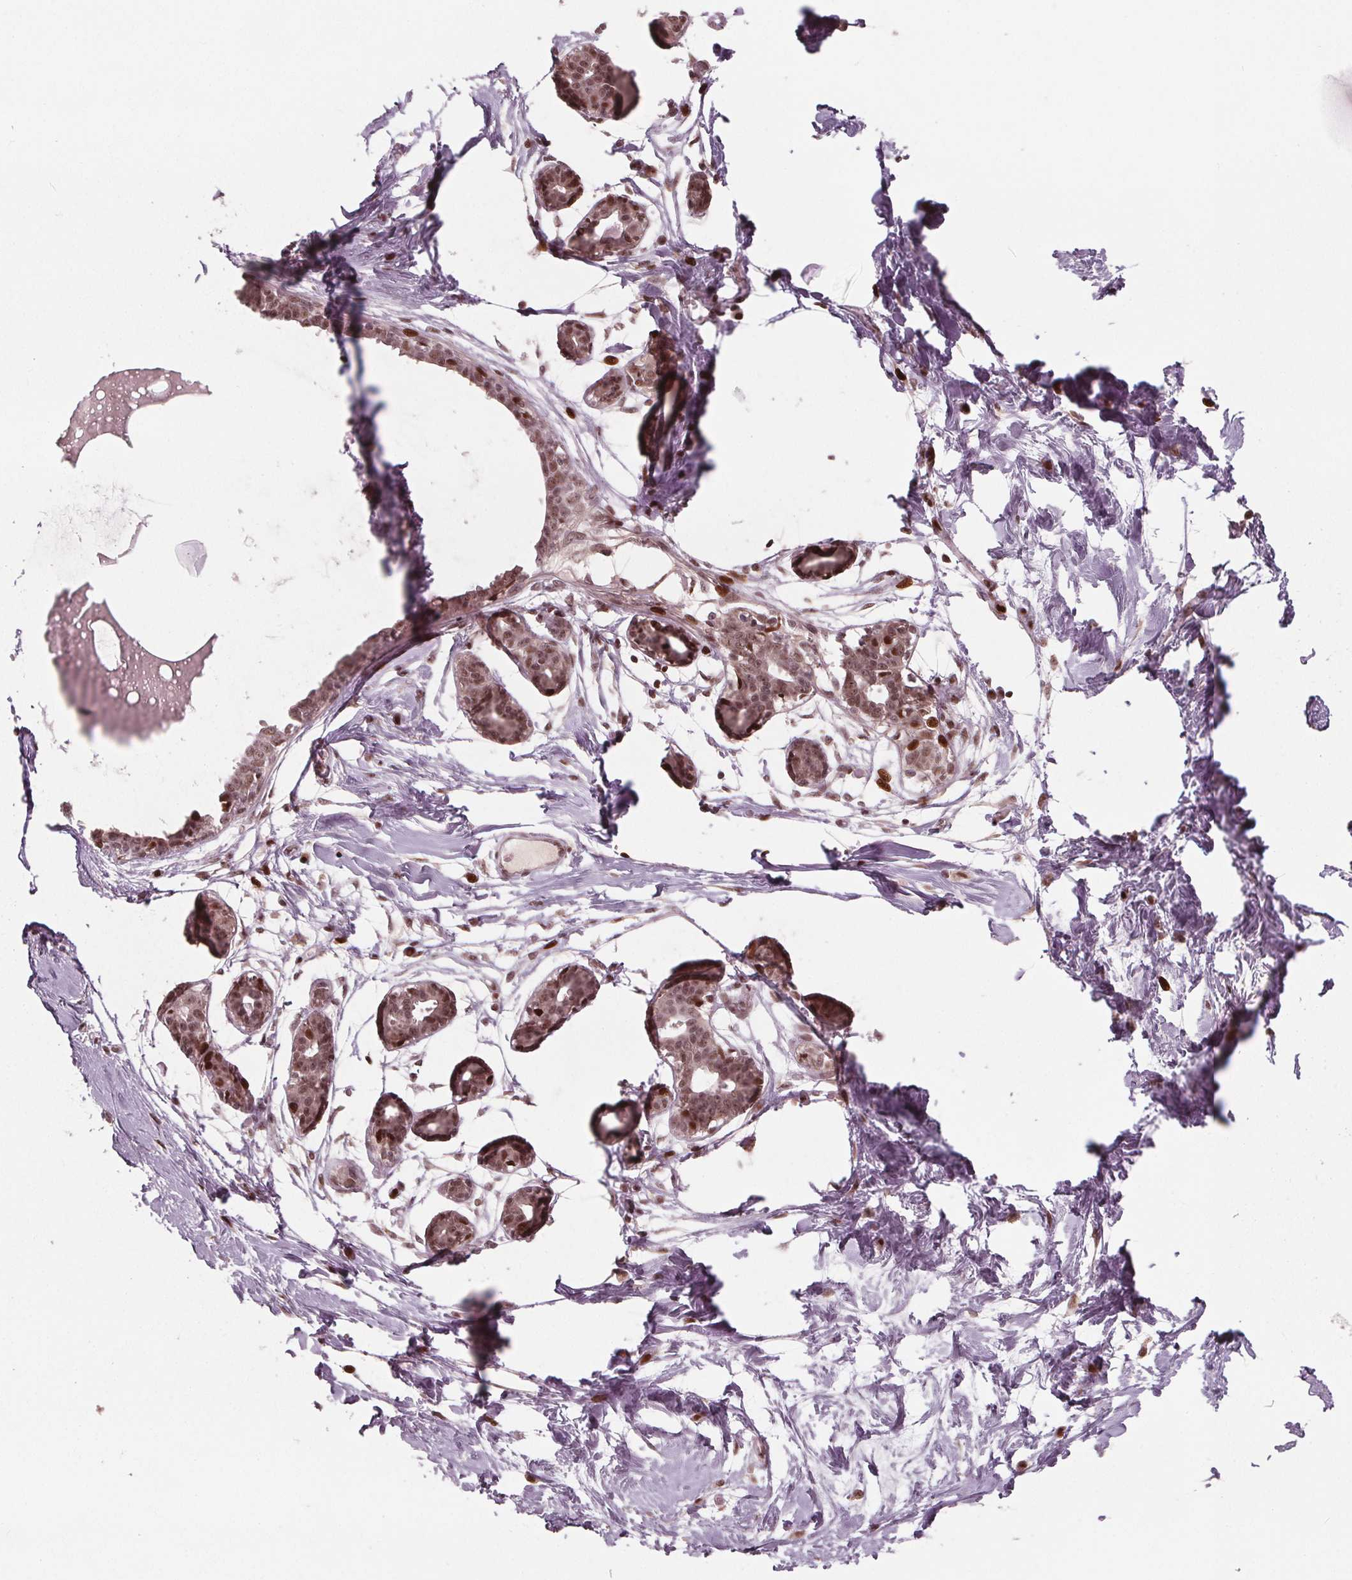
{"staining": {"intensity": "moderate", "quantity": "25%-75%", "location": "nuclear"}, "tissue": "breast", "cell_type": "Adipocytes", "image_type": "normal", "snomed": [{"axis": "morphology", "description": "Normal tissue, NOS"}, {"axis": "topography", "description": "Breast"}], "caption": "Unremarkable breast exhibits moderate nuclear staining in about 25%-75% of adipocytes, visualized by immunohistochemistry.", "gene": "SNRNP35", "patient": {"sex": "female", "age": 45}}